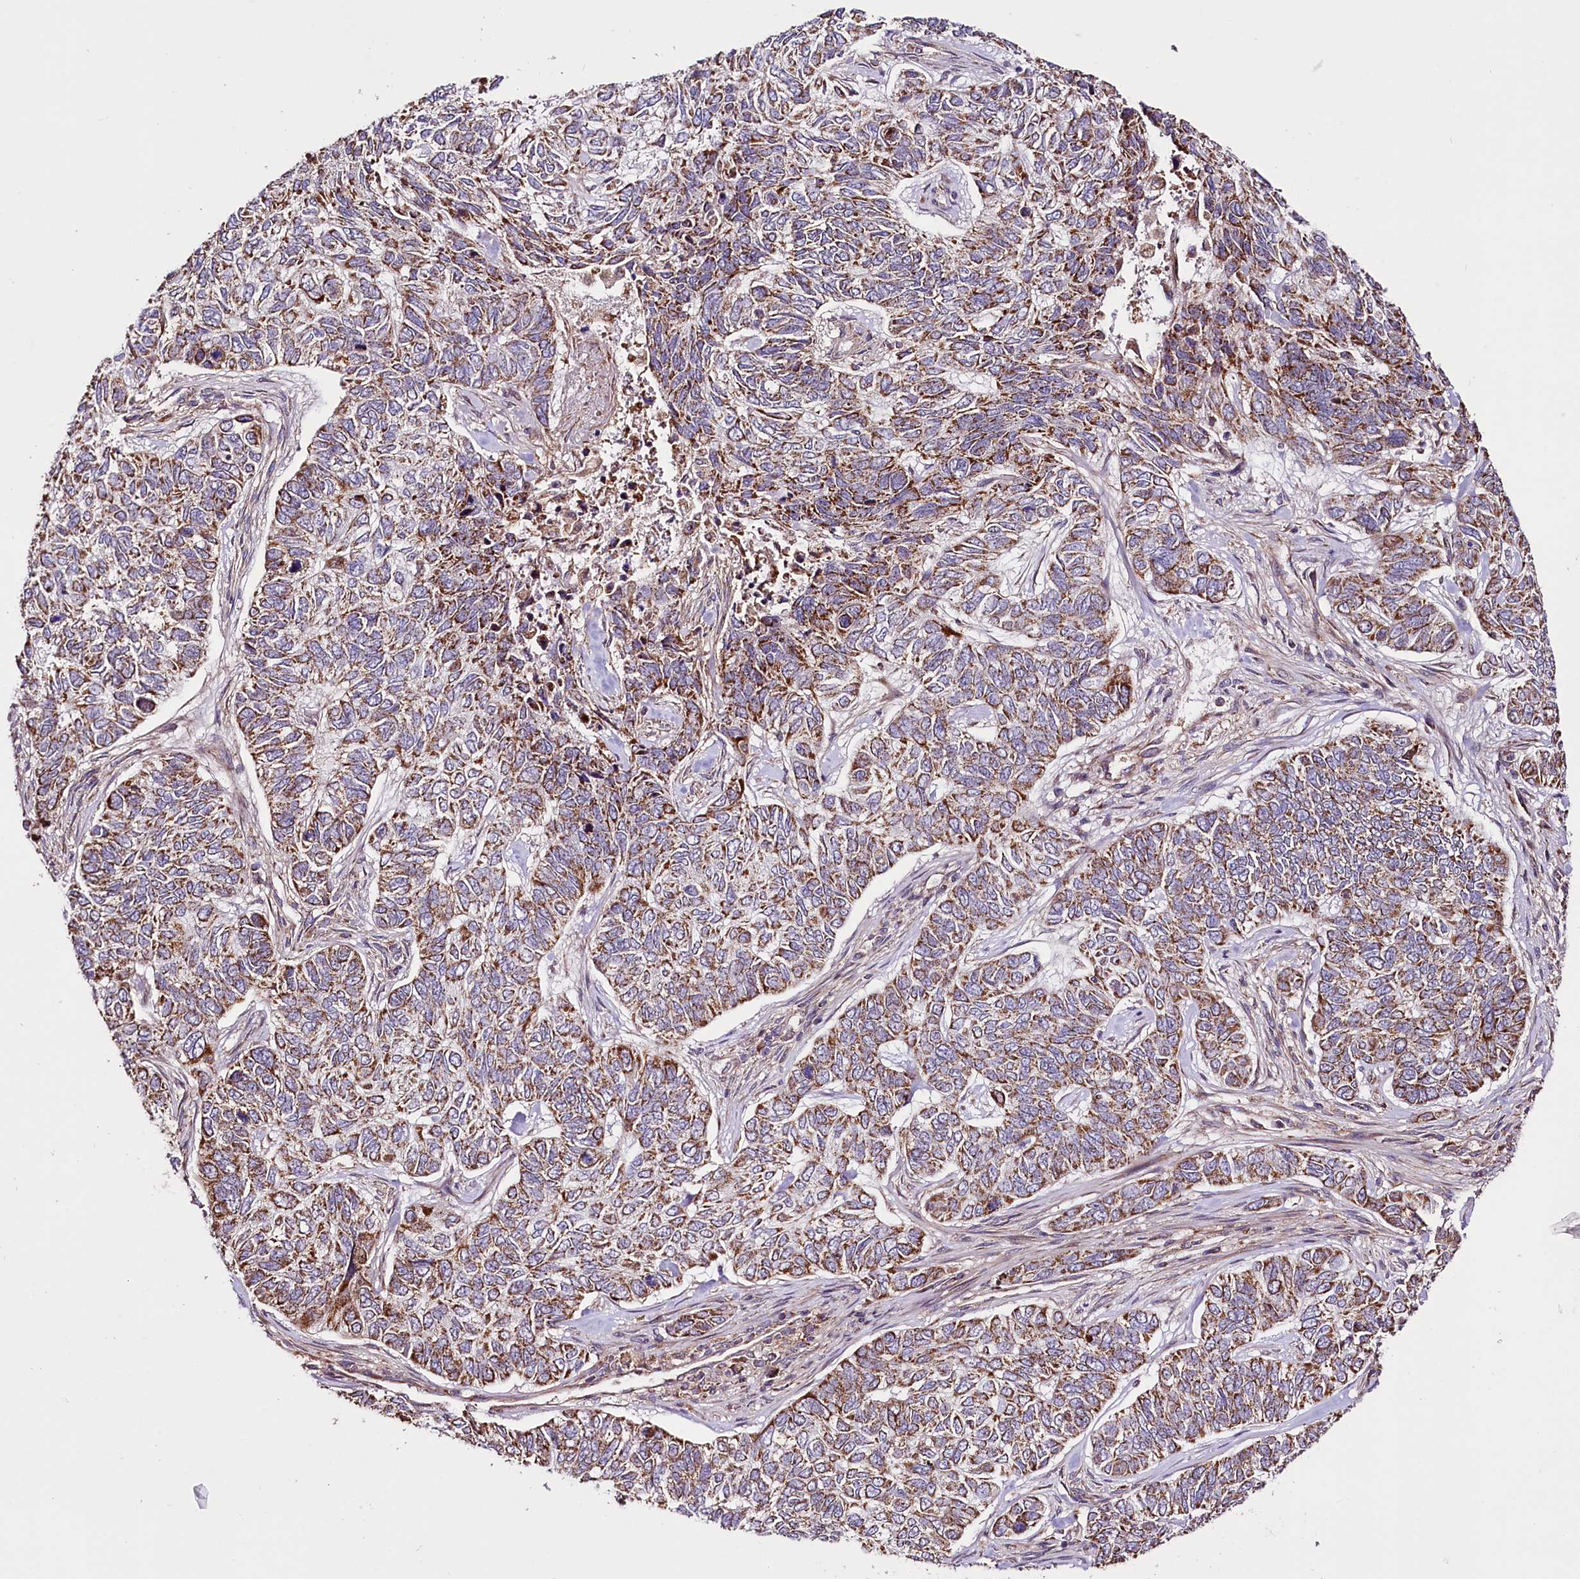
{"staining": {"intensity": "moderate", "quantity": "25%-75%", "location": "cytoplasmic/membranous"}, "tissue": "skin cancer", "cell_type": "Tumor cells", "image_type": "cancer", "snomed": [{"axis": "morphology", "description": "Basal cell carcinoma"}, {"axis": "topography", "description": "Skin"}], "caption": "Immunohistochemical staining of skin basal cell carcinoma demonstrates medium levels of moderate cytoplasmic/membranous positivity in approximately 25%-75% of tumor cells. Immunohistochemistry (ihc) stains the protein of interest in brown and the nuclei are stained blue.", "gene": "ST7", "patient": {"sex": "female", "age": 65}}